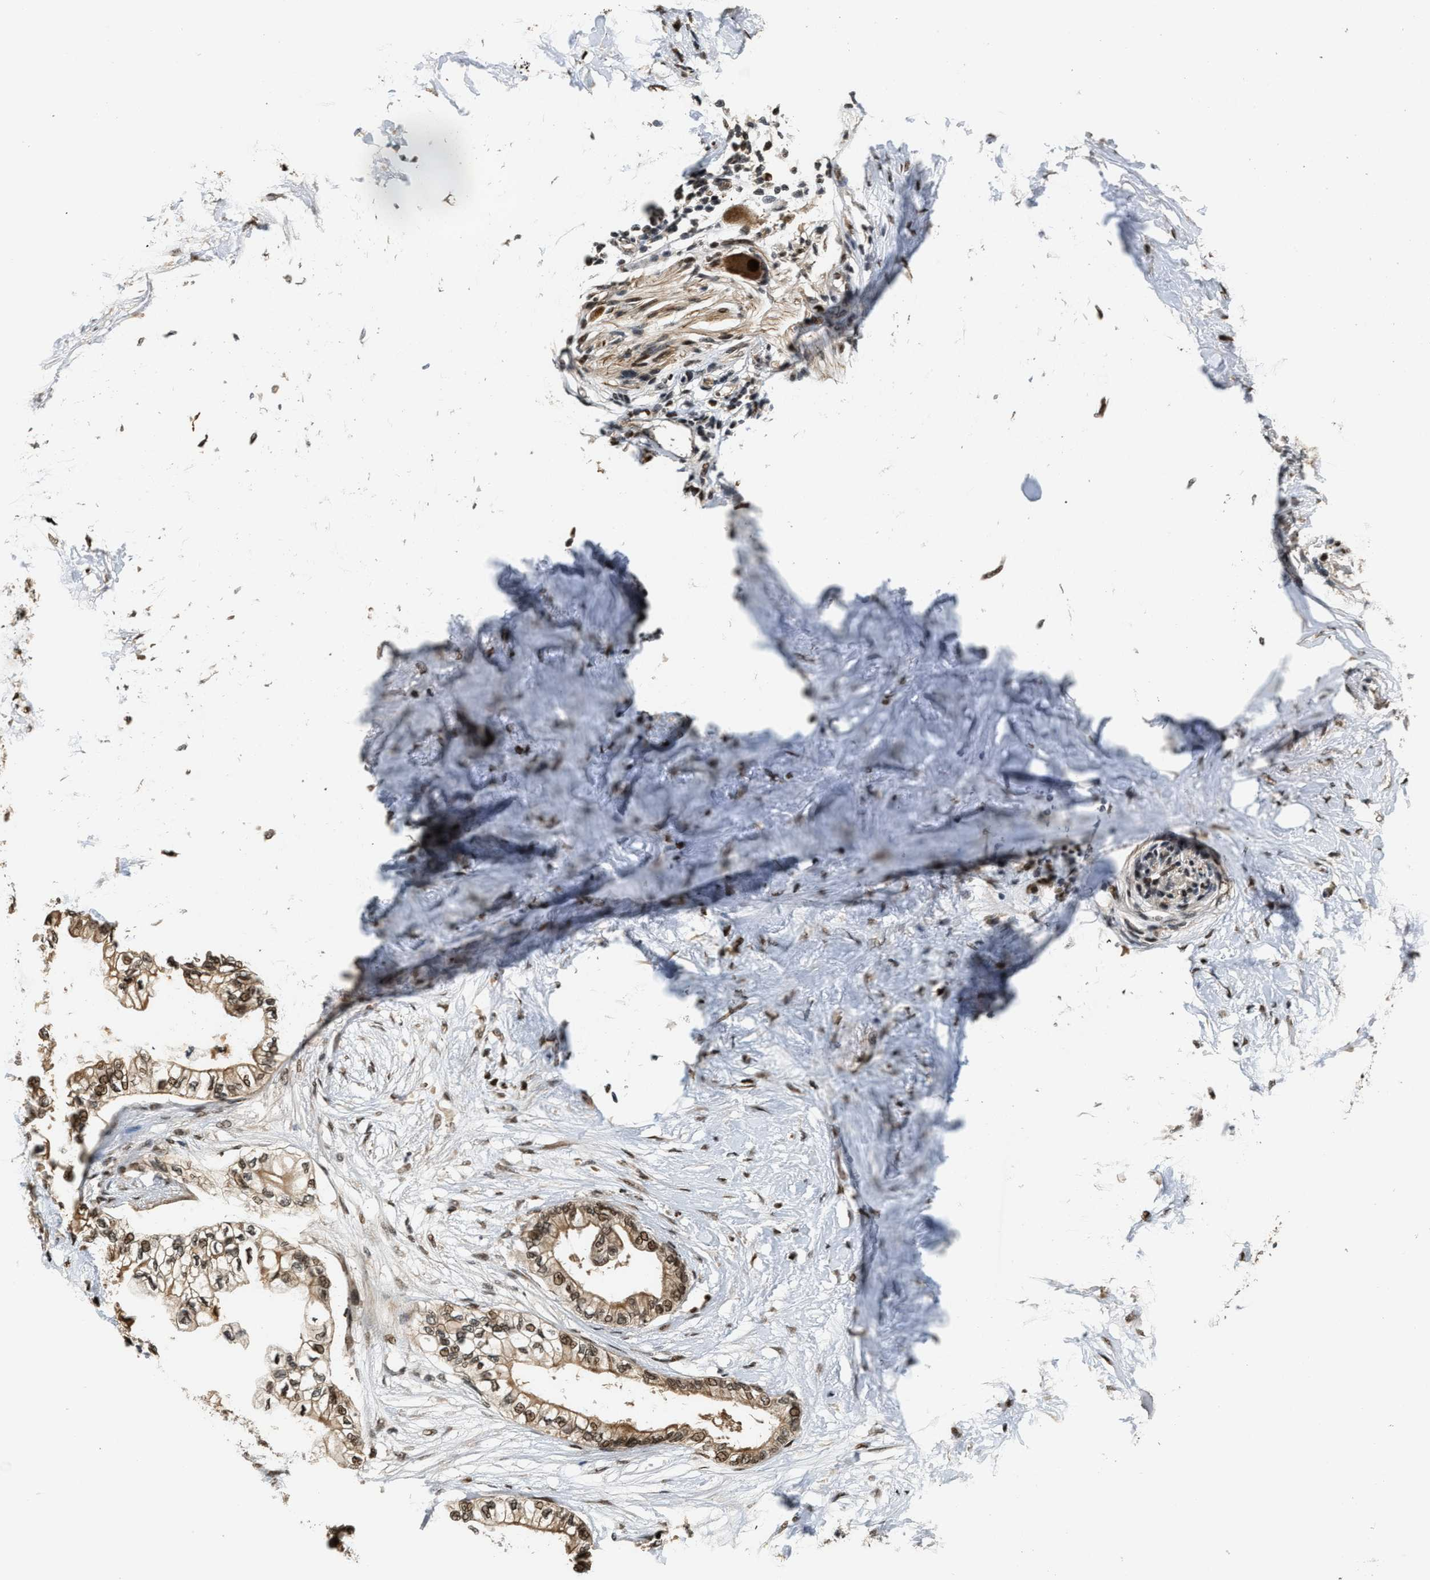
{"staining": {"intensity": "moderate", "quantity": ">75%", "location": "cytoplasmic/membranous,nuclear"}, "tissue": "pancreatic cancer", "cell_type": "Tumor cells", "image_type": "cancer", "snomed": [{"axis": "morphology", "description": "Normal tissue, NOS"}, {"axis": "morphology", "description": "Adenocarcinoma, NOS"}, {"axis": "topography", "description": "Pancreas"}, {"axis": "topography", "description": "Duodenum"}], "caption": "Immunohistochemistry (IHC) image of human pancreatic adenocarcinoma stained for a protein (brown), which reveals medium levels of moderate cytoplasmic/membranous and nuclear positivity in approximately >75% of tumor cells.", "gene": "SERTAD2", "patient": {"sex": "female", "age": 60}}